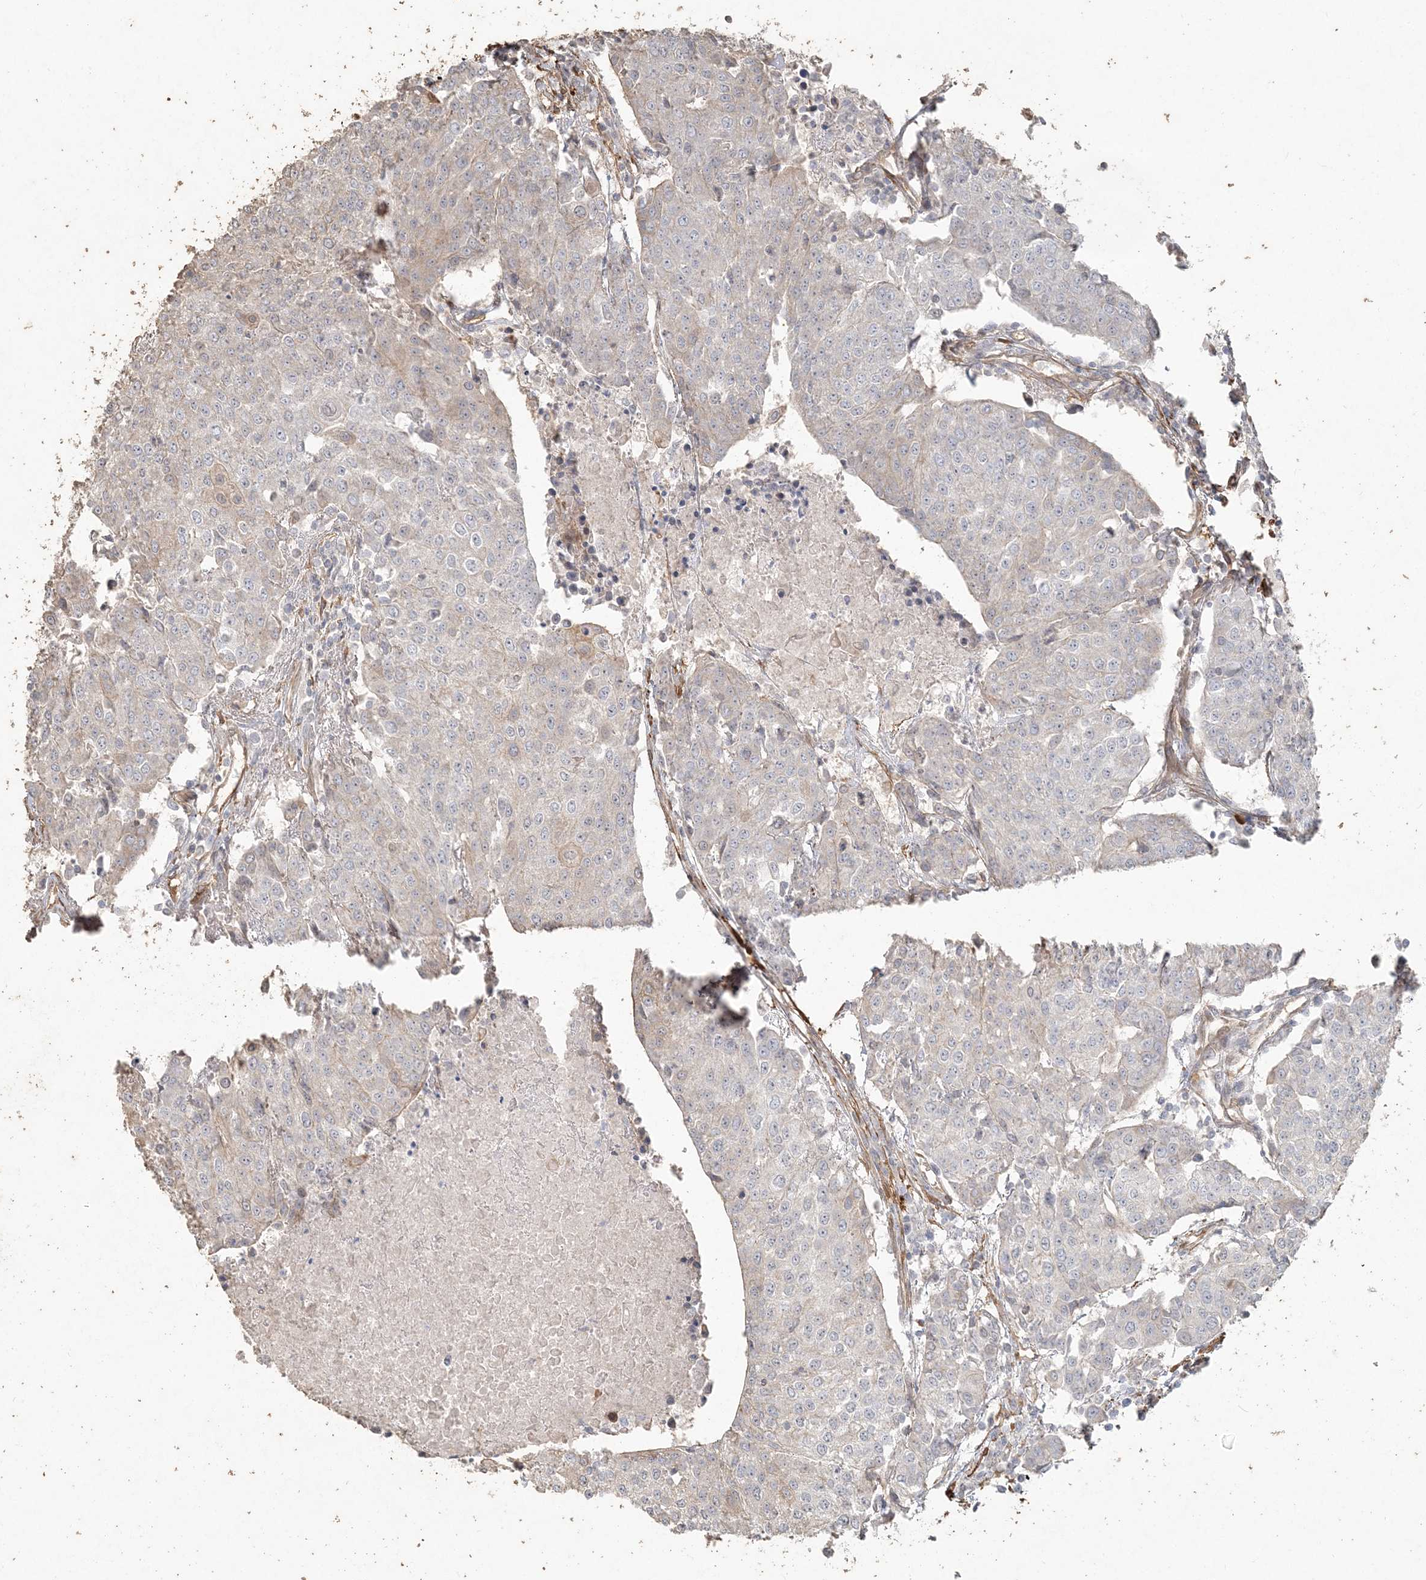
{"staining": {"intensity": "negative", "quantity": "none", "location": "none"}, "tissue": "urothelial cancer", "cell_type": "Tumor cells", "image_type": "cancer", "snomed": [{"axis": "morphology", "description": "Urothelial carcinoma, High grade"}, {"axis": "topography", "description": "Urinary bladder"}], "caption": "Immunohistochemistry (IHC) histopathology image of high-grade urothelial carcinoma stained for a protein (brown), which displays no staining in tumor cells. The staining was performed using DAB to visualize the protein expression in brown, while the nuclei were stained in blue with hematoxylin (Magnification: 20x).", "gene": "RNF145", "patient": {"sex": "female", "age": 85}}